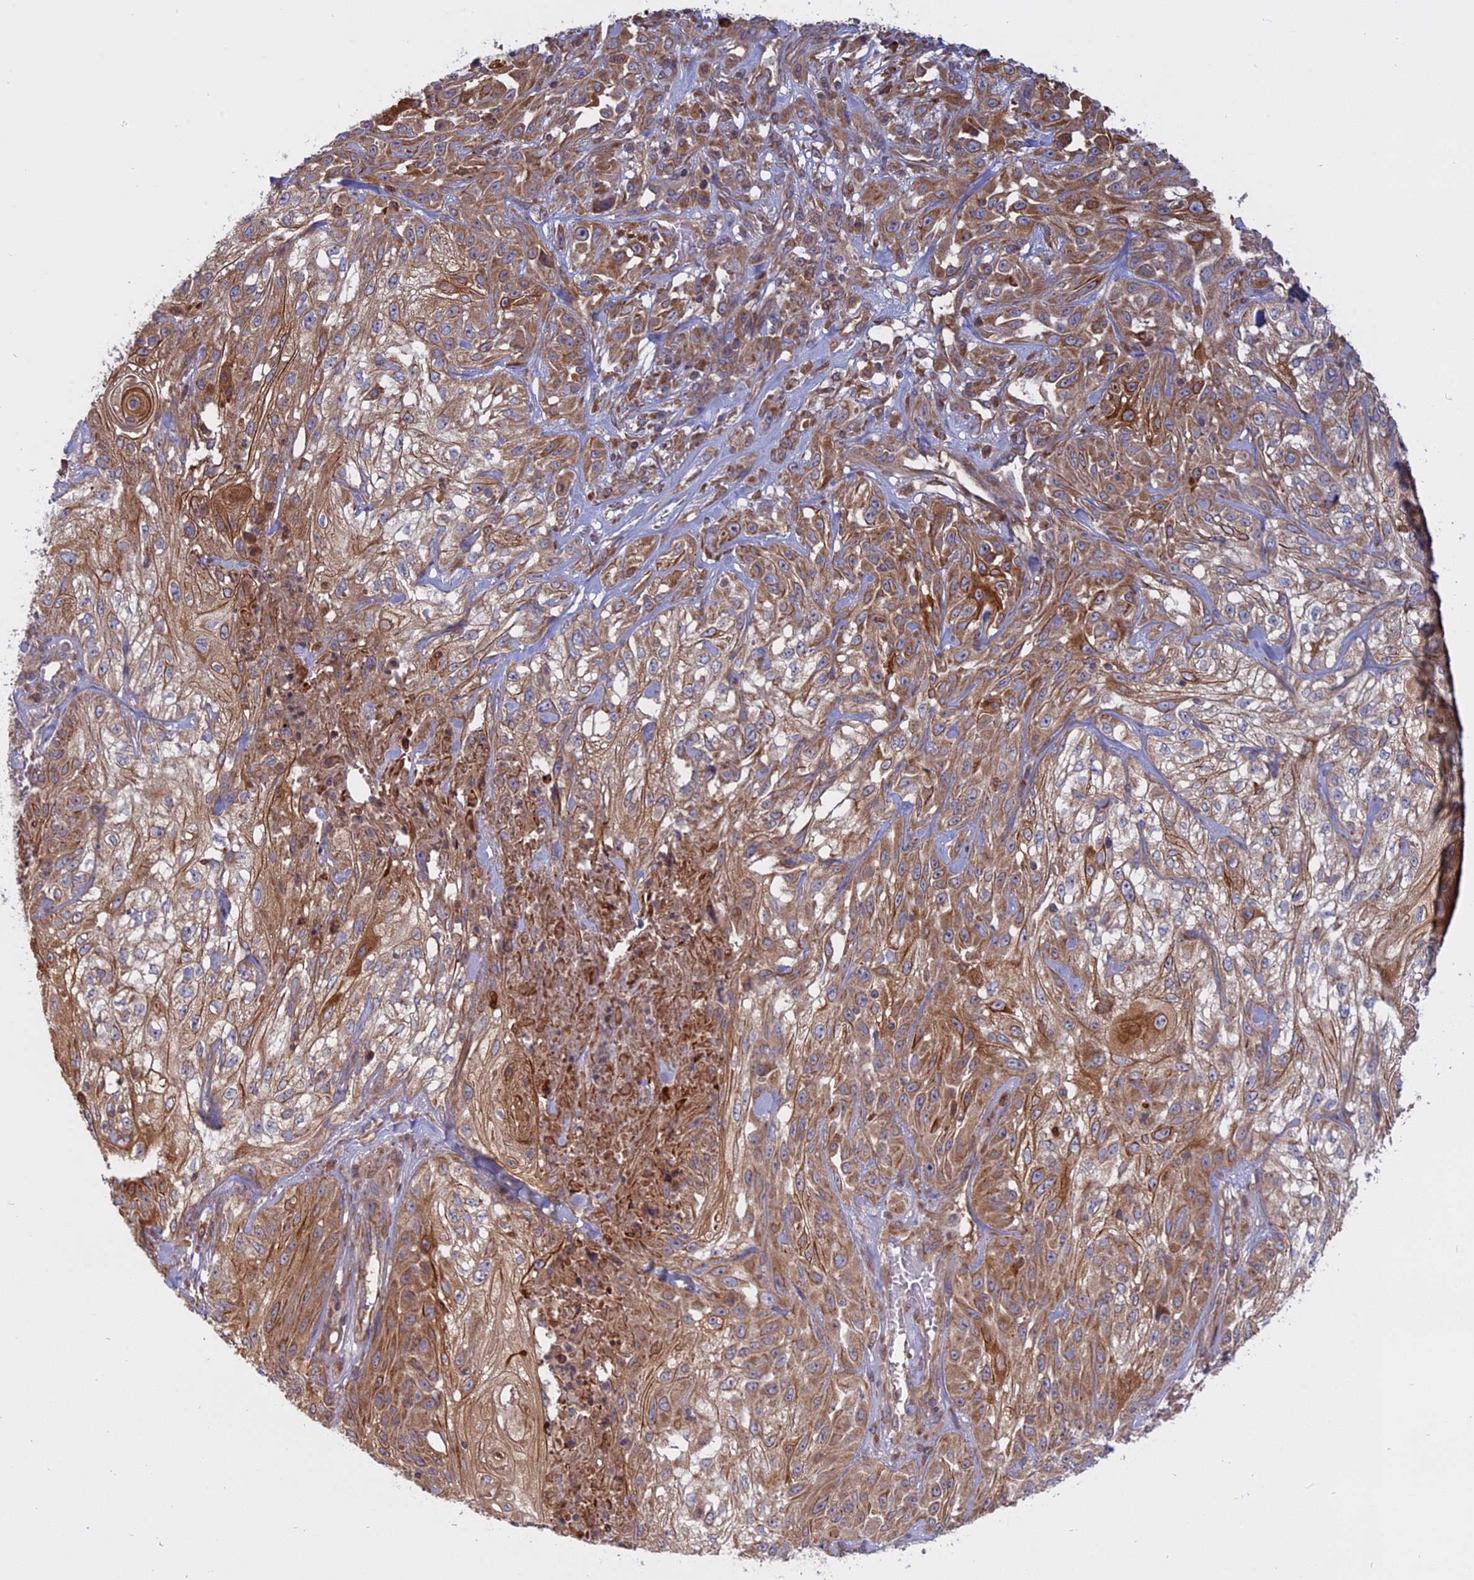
{"staining": {"intensity": "moderate", "quantity": ">75%", "location": "cytoplasmic/membranous"}, "tissue": "skin cancer", "cell_type": "Tumor cells", "image_type": "cancer", "snomed": [{"axis": "morphology", "description": "Squamous cell carcinoma, NOS"}, {"axis": "morphology", "description": "Squamous cell carcinoma, metastatic, NOS"}, {"axis": "topography", "description": "Skin"}, {"axis": "topography", "description": "Lymph node"}], "caption": "The histopathology image shows immunohistochemical staining of metastatic squamous cell carcinoma (skin). There is moderate cytoplasmic/membranous positivity is appreciated in about >75% of tumor cells.", "gene": "TMEM208", "patient": {"sex": "male", "age": 75}}